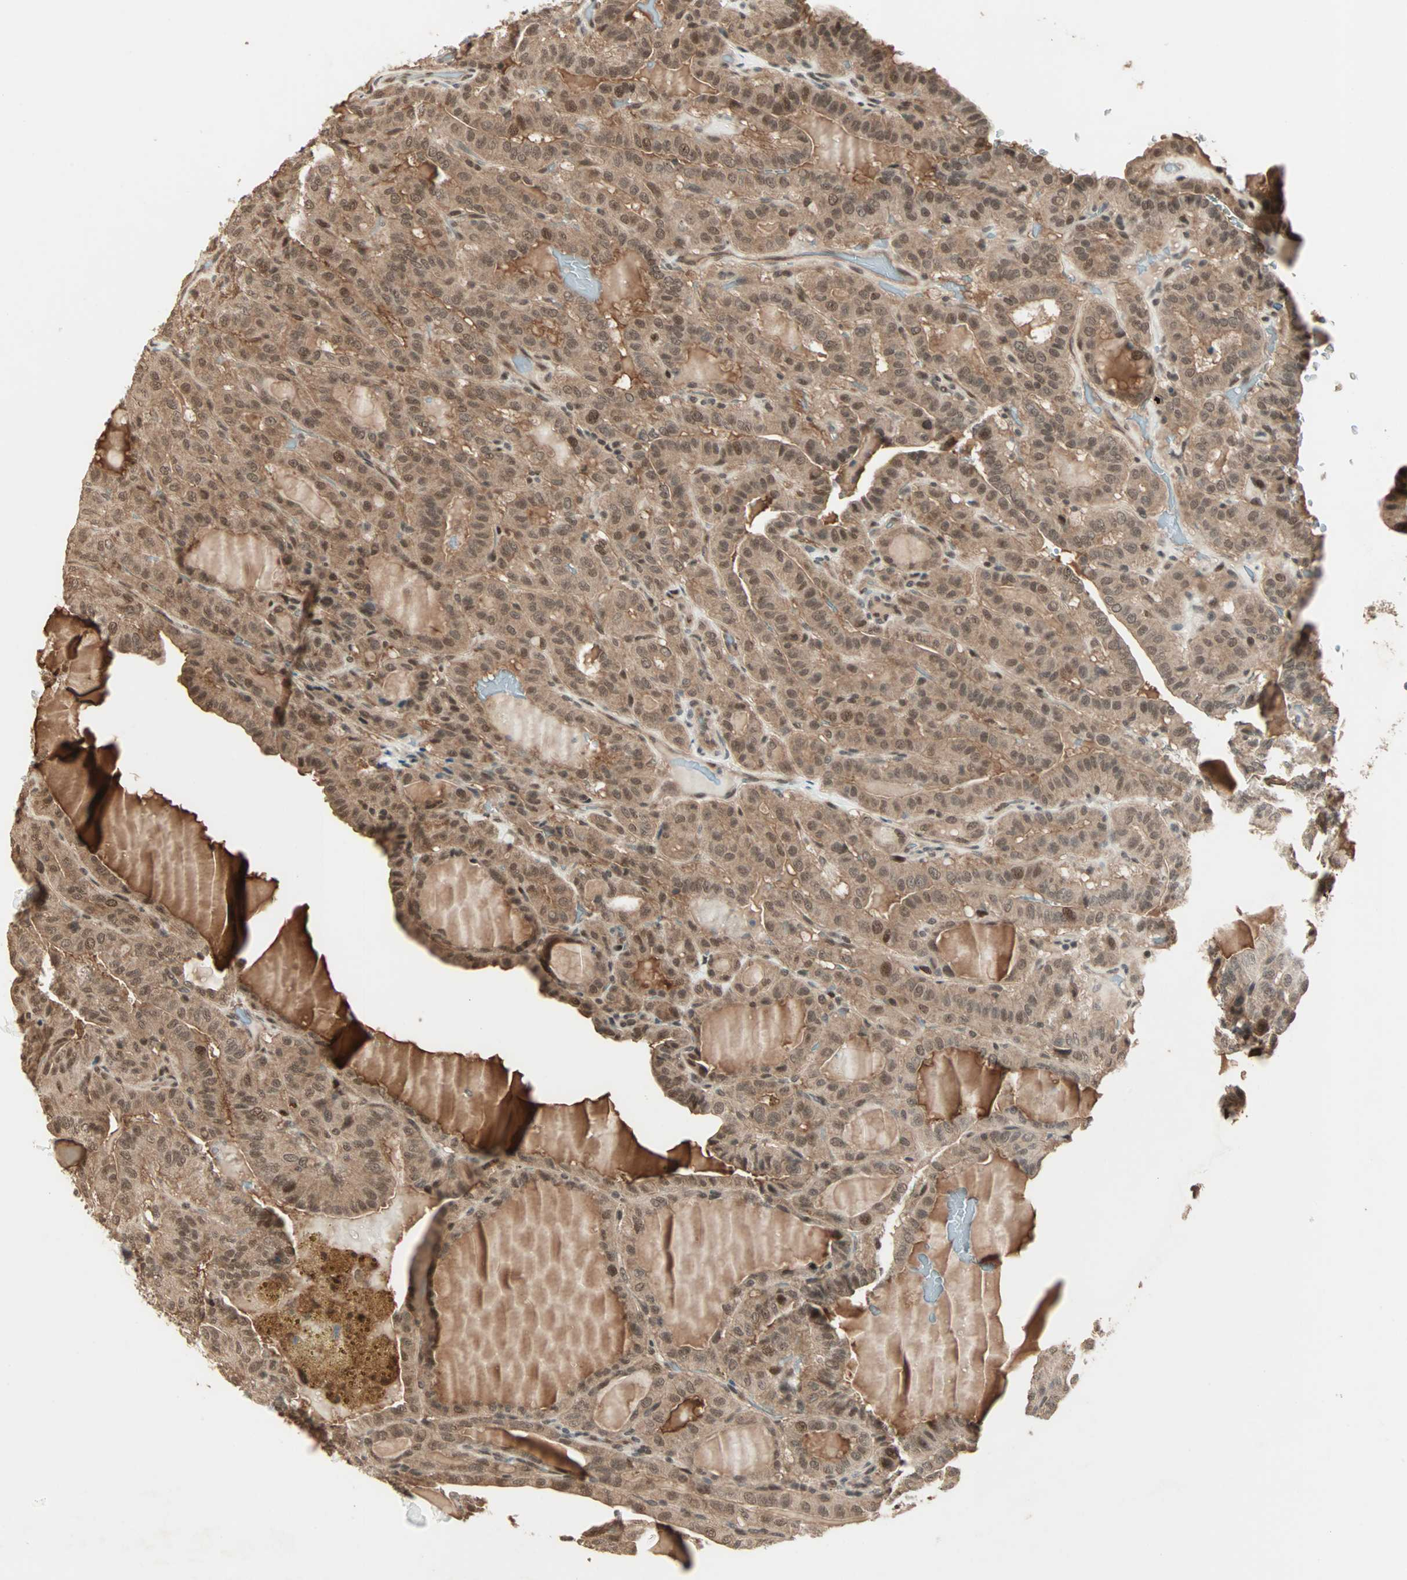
{"staining": {"intensity": "moderate", "quantity": ">75%", "location": "cytoplasmic/membranous,nuclear"}, "tissue": "thyroid cancer", "cell_type": "Tumor cells", "image_type": "cancer", "snomed": [{"axis": "morphology", "description": "Papillary adenocarcinoma, NOS"}, {"axis": "topography", "description": "Thyroid gland"}], "caption": "Immunohistochemical staining of human papillary adenocarcinoma (thyroid) exhibits medium levels of moderate cytoplasmic/membranous and nuclear protein staining in approximately >75% of tumor cells.", "gene": "ZNF701", "patient": {"sex": "male", "age": 77}}